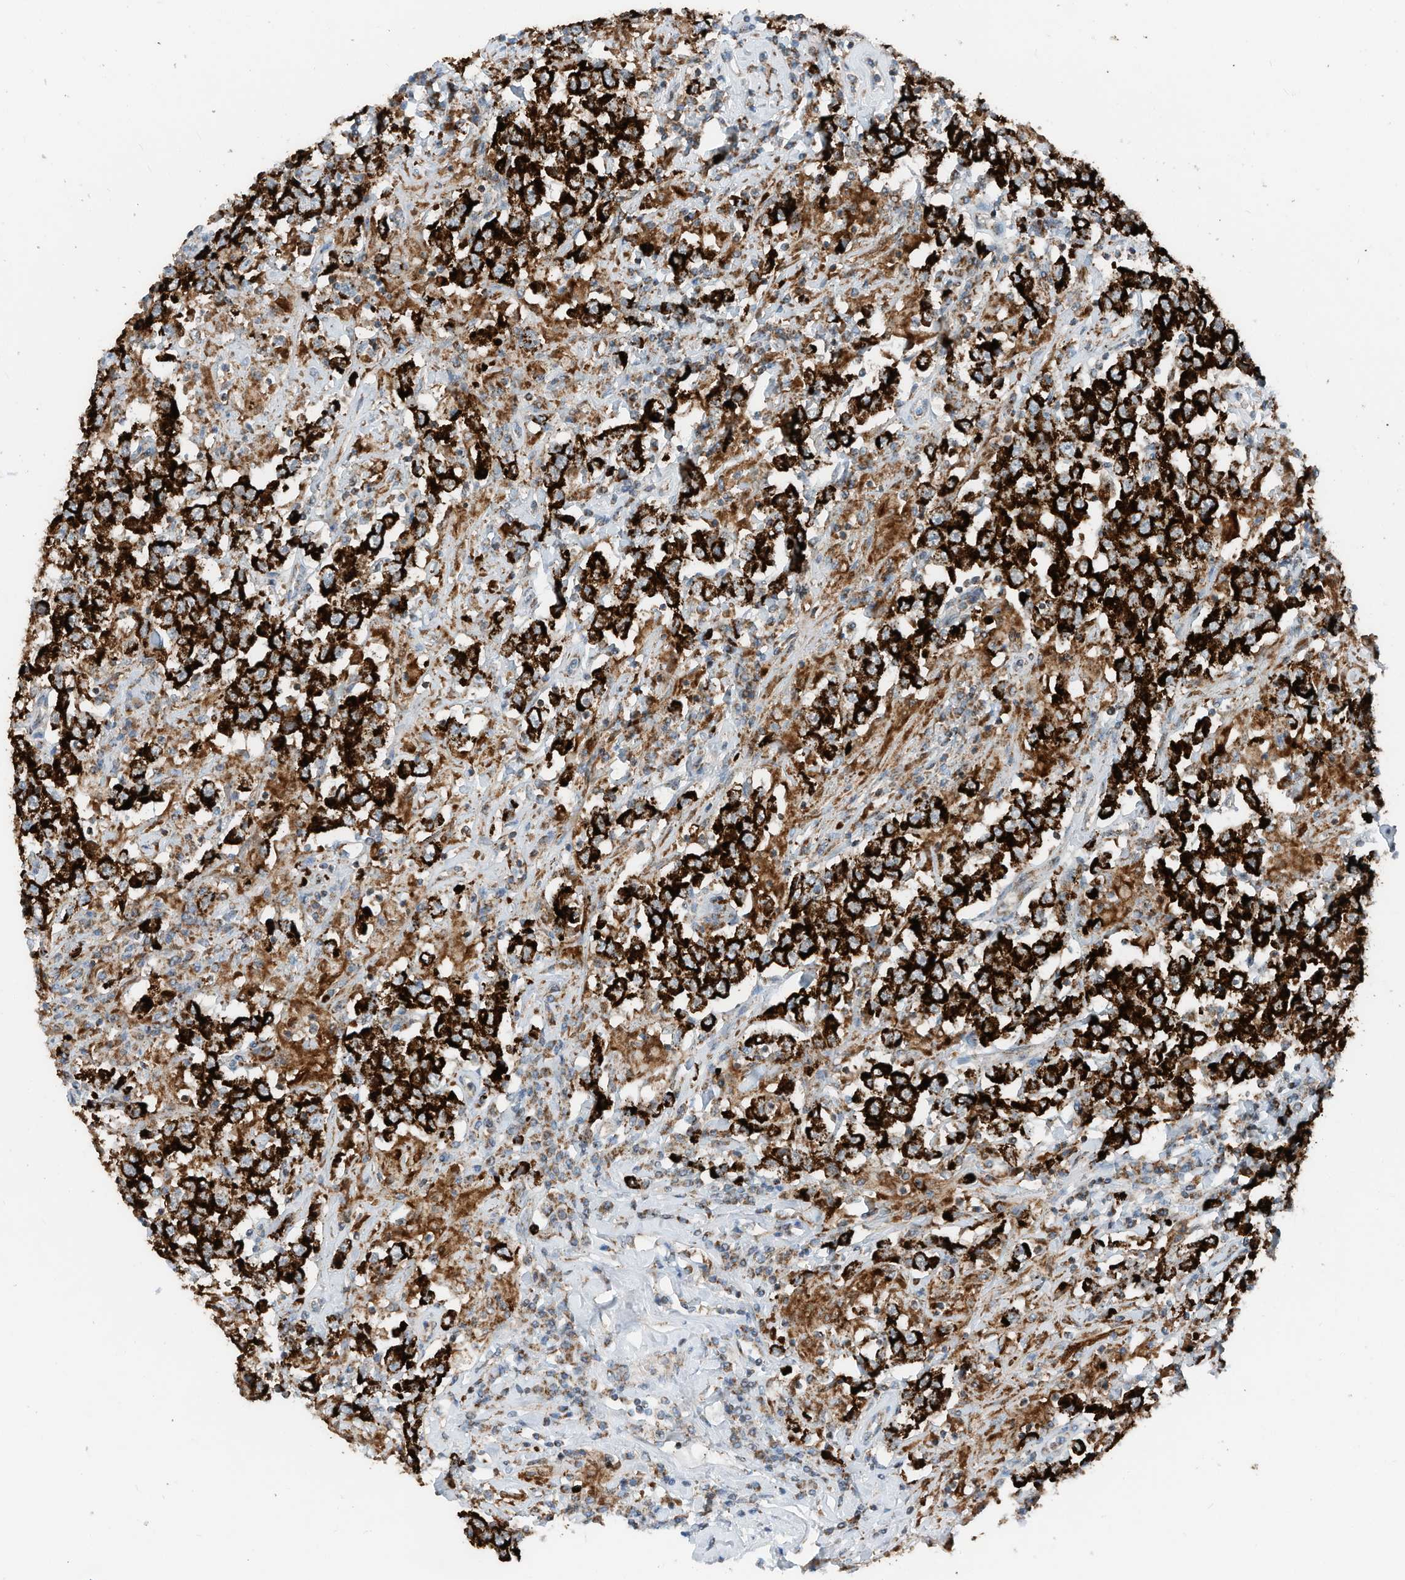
{"staining": {"intensity": "strong", "quantity": ">75%", "location": "cytoplasmic/membranous"}, "tissue": "testis cancer", "cell_type": "Tumor cells", "image_type": "cancer", "snomed": [{"axis": "morphology", "description": "Seminoma, NOS"}, {"axis": "topography", "description": "Testis"}], "caption": "Immunohistochemical staining of human testis seminoma shows strong cytoplasmic/membranous protein positivity in about >75% of tumor cells.", "gene": "RMND1", "patient": {"sex": "male", "age": 41}}